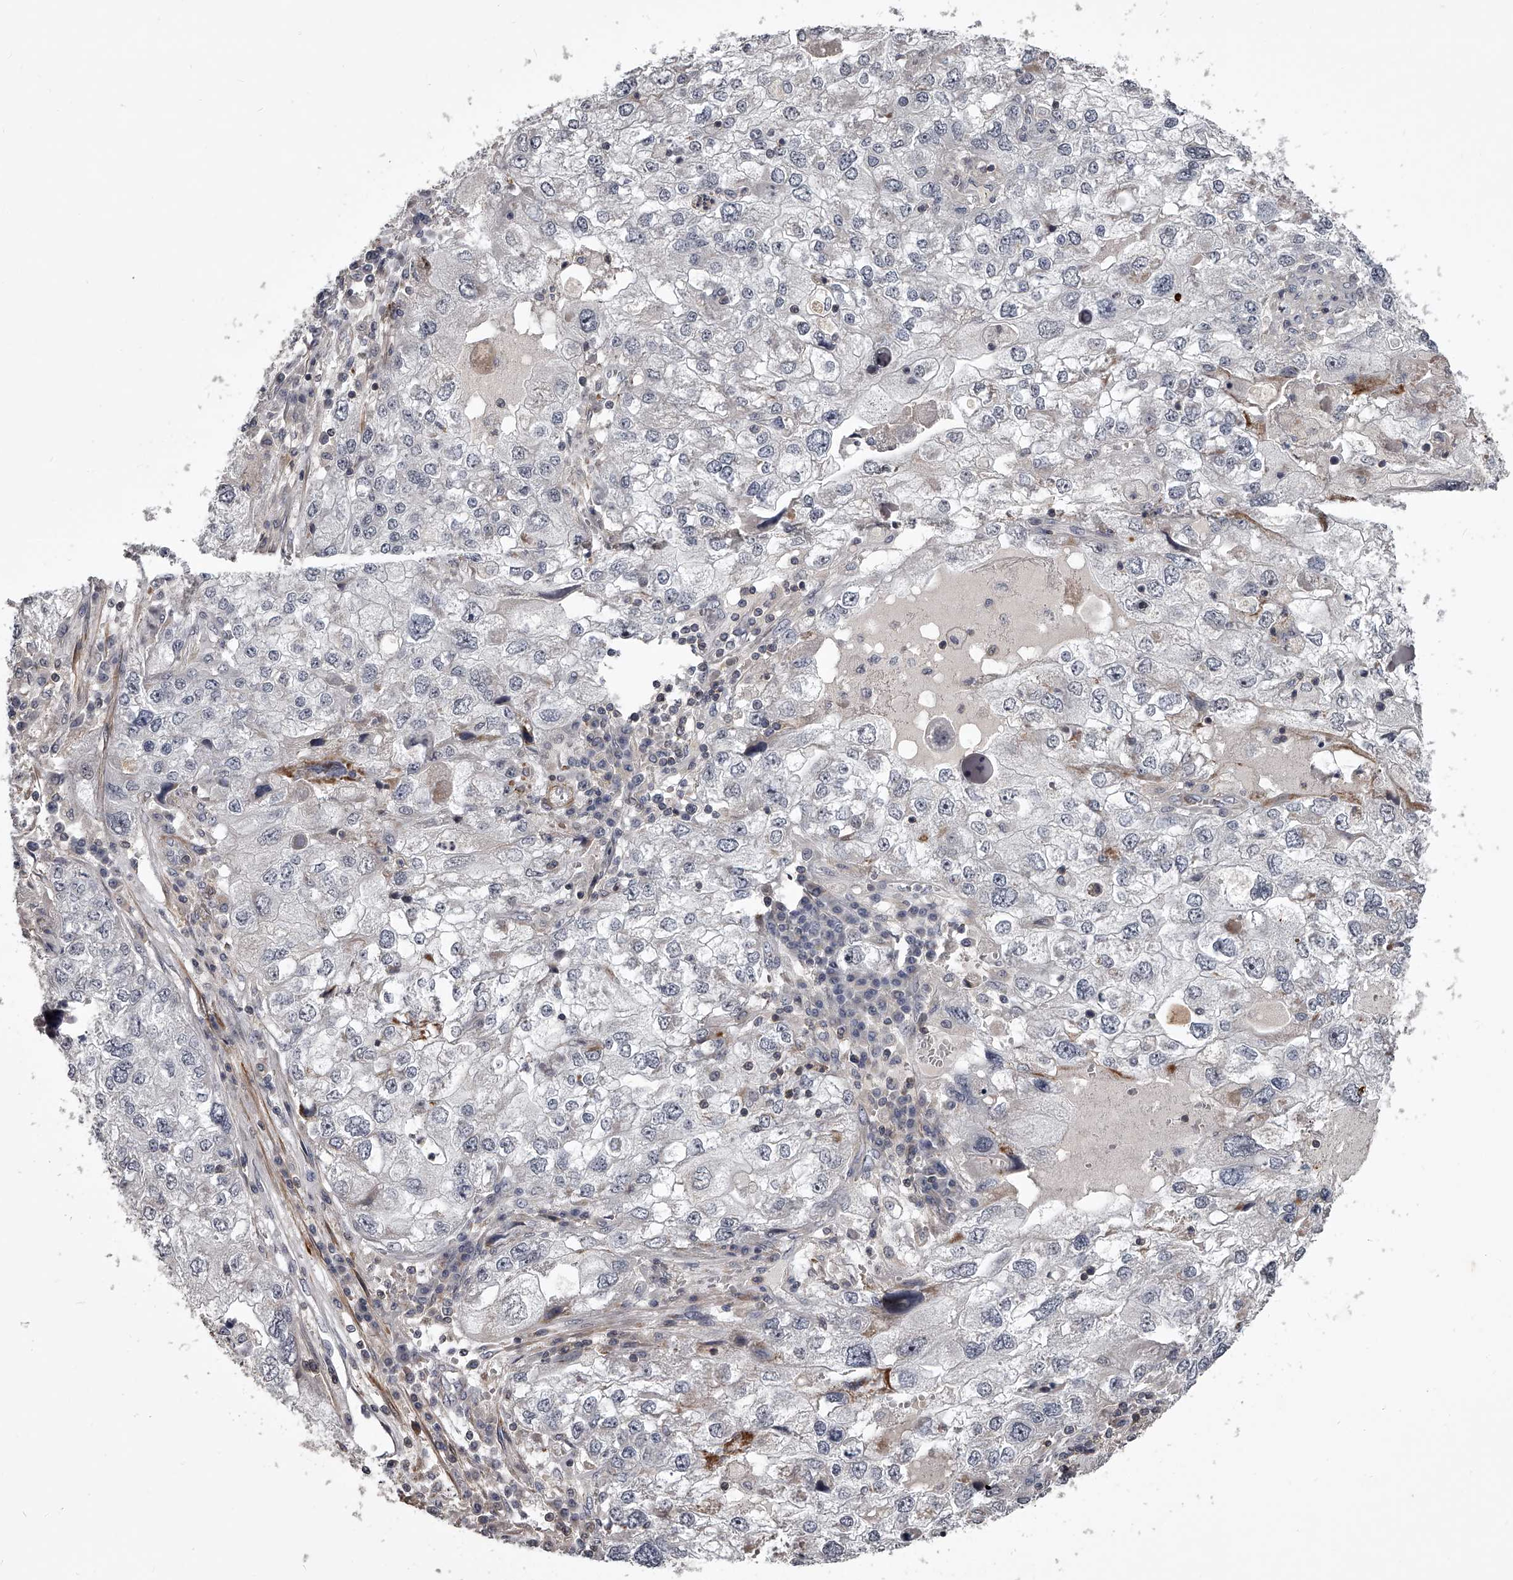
{"staining": {"intensity": "negative", "quantity": "none", "location": "none"}, "tissue": "endometrial cancer", "cell_type": "Tumor cells", "image_type": "cancer", "snomed": [{"axis": "morphology", "description": "Adenocarcinoma, NOS"}, {"axis": "topography", "description": "Endometrium"}], "caption": "A histopathology image of endometrial cancer stained for a protein demonstrates no brown staining in tumor cells.", "gene": "RRP36", "patient": {"sex": "female", "age": 49}}